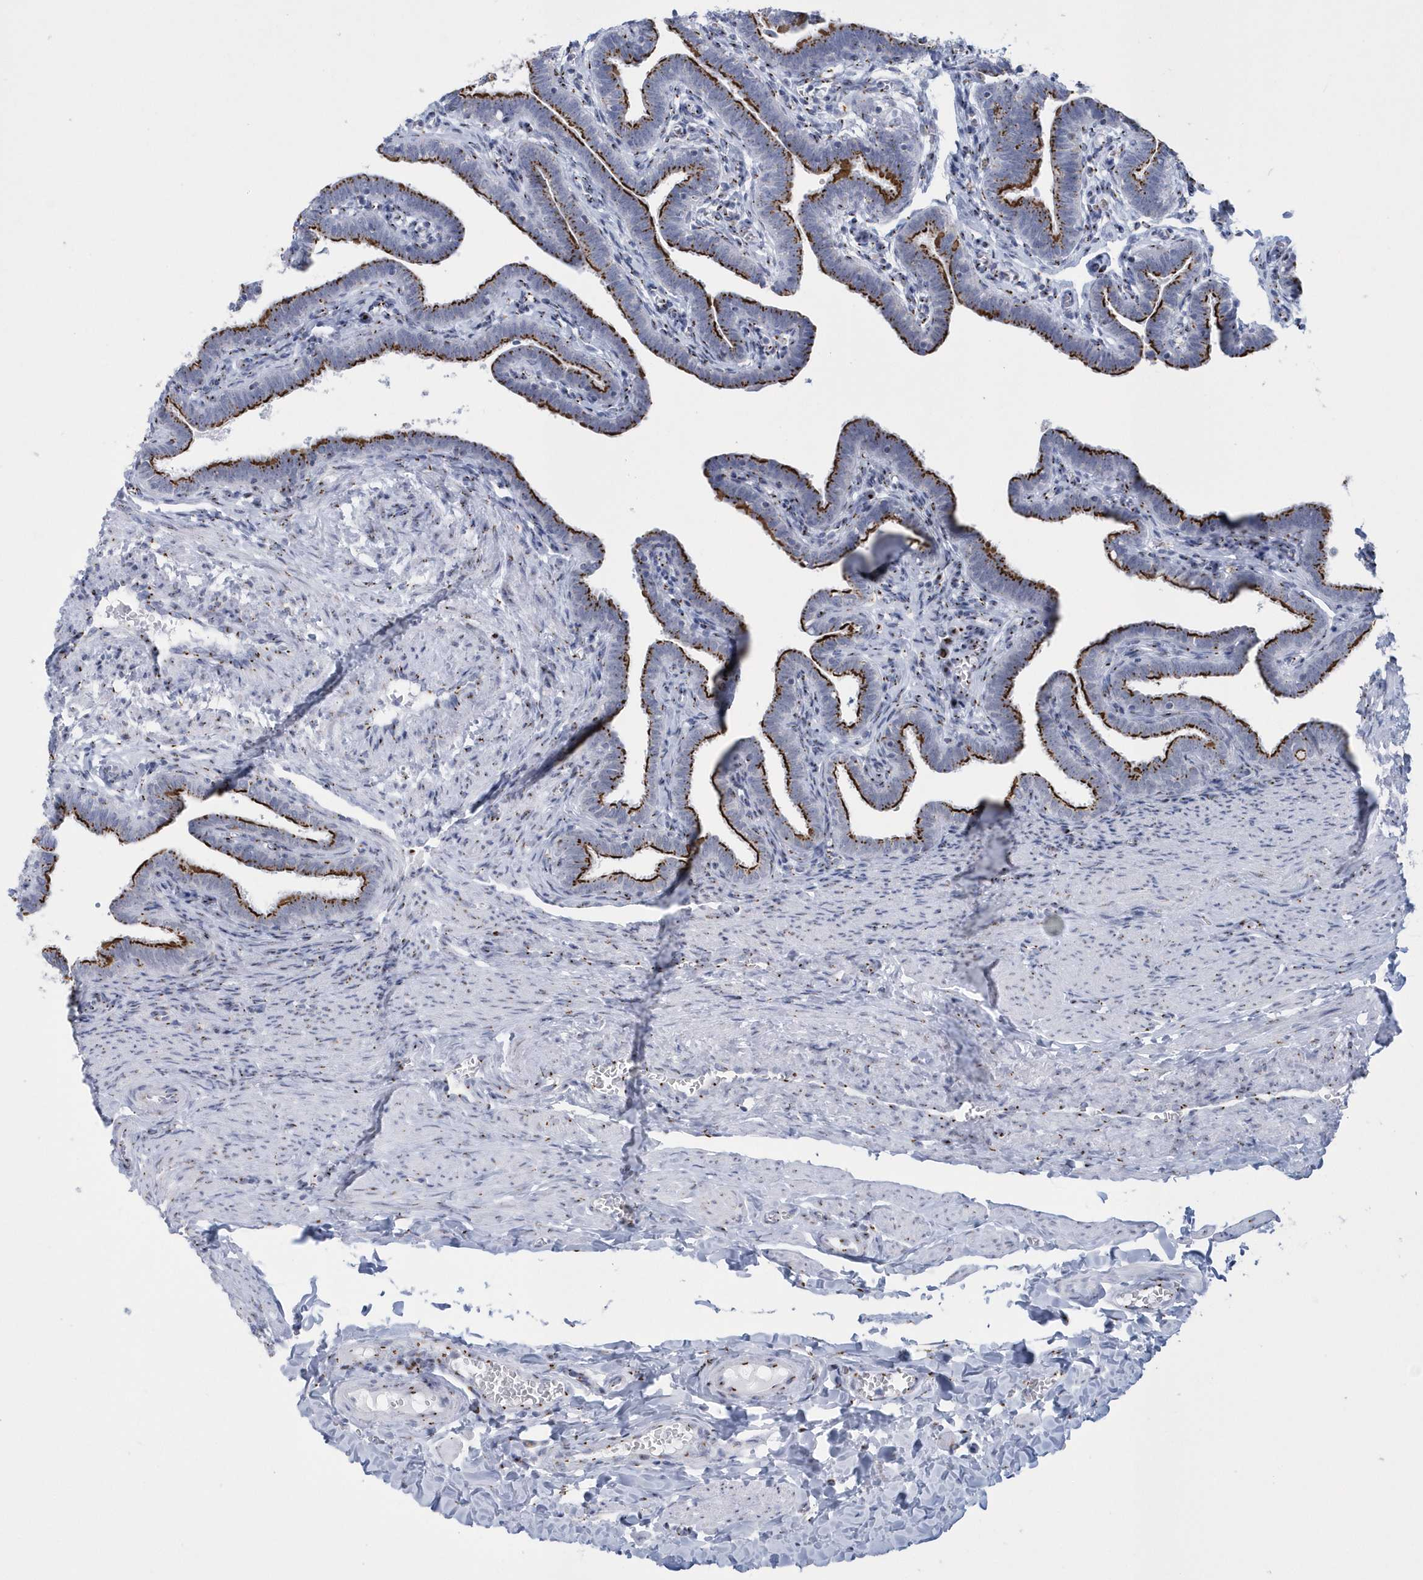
{"staining": {"intensity": "strong", "quantity": ">75%", "location": "cytoplasmic/membranous"}, "tissue": "fallopian tube", "cell_type": "Glandular cells", "image_type": "normal", "snomed": [{"axis": "morphology", "description": "Normal tissue, NOS"}, {"axis": "topography", "description": "Fallopian tube"}], "caption": "Protein staining of unremarkable fallopian tube reveals strong cytoplasmic/membranous expression in about >75% of glandular cells.", "gene": "SLX9", "patient": {"sex": "female", "age": 36}}